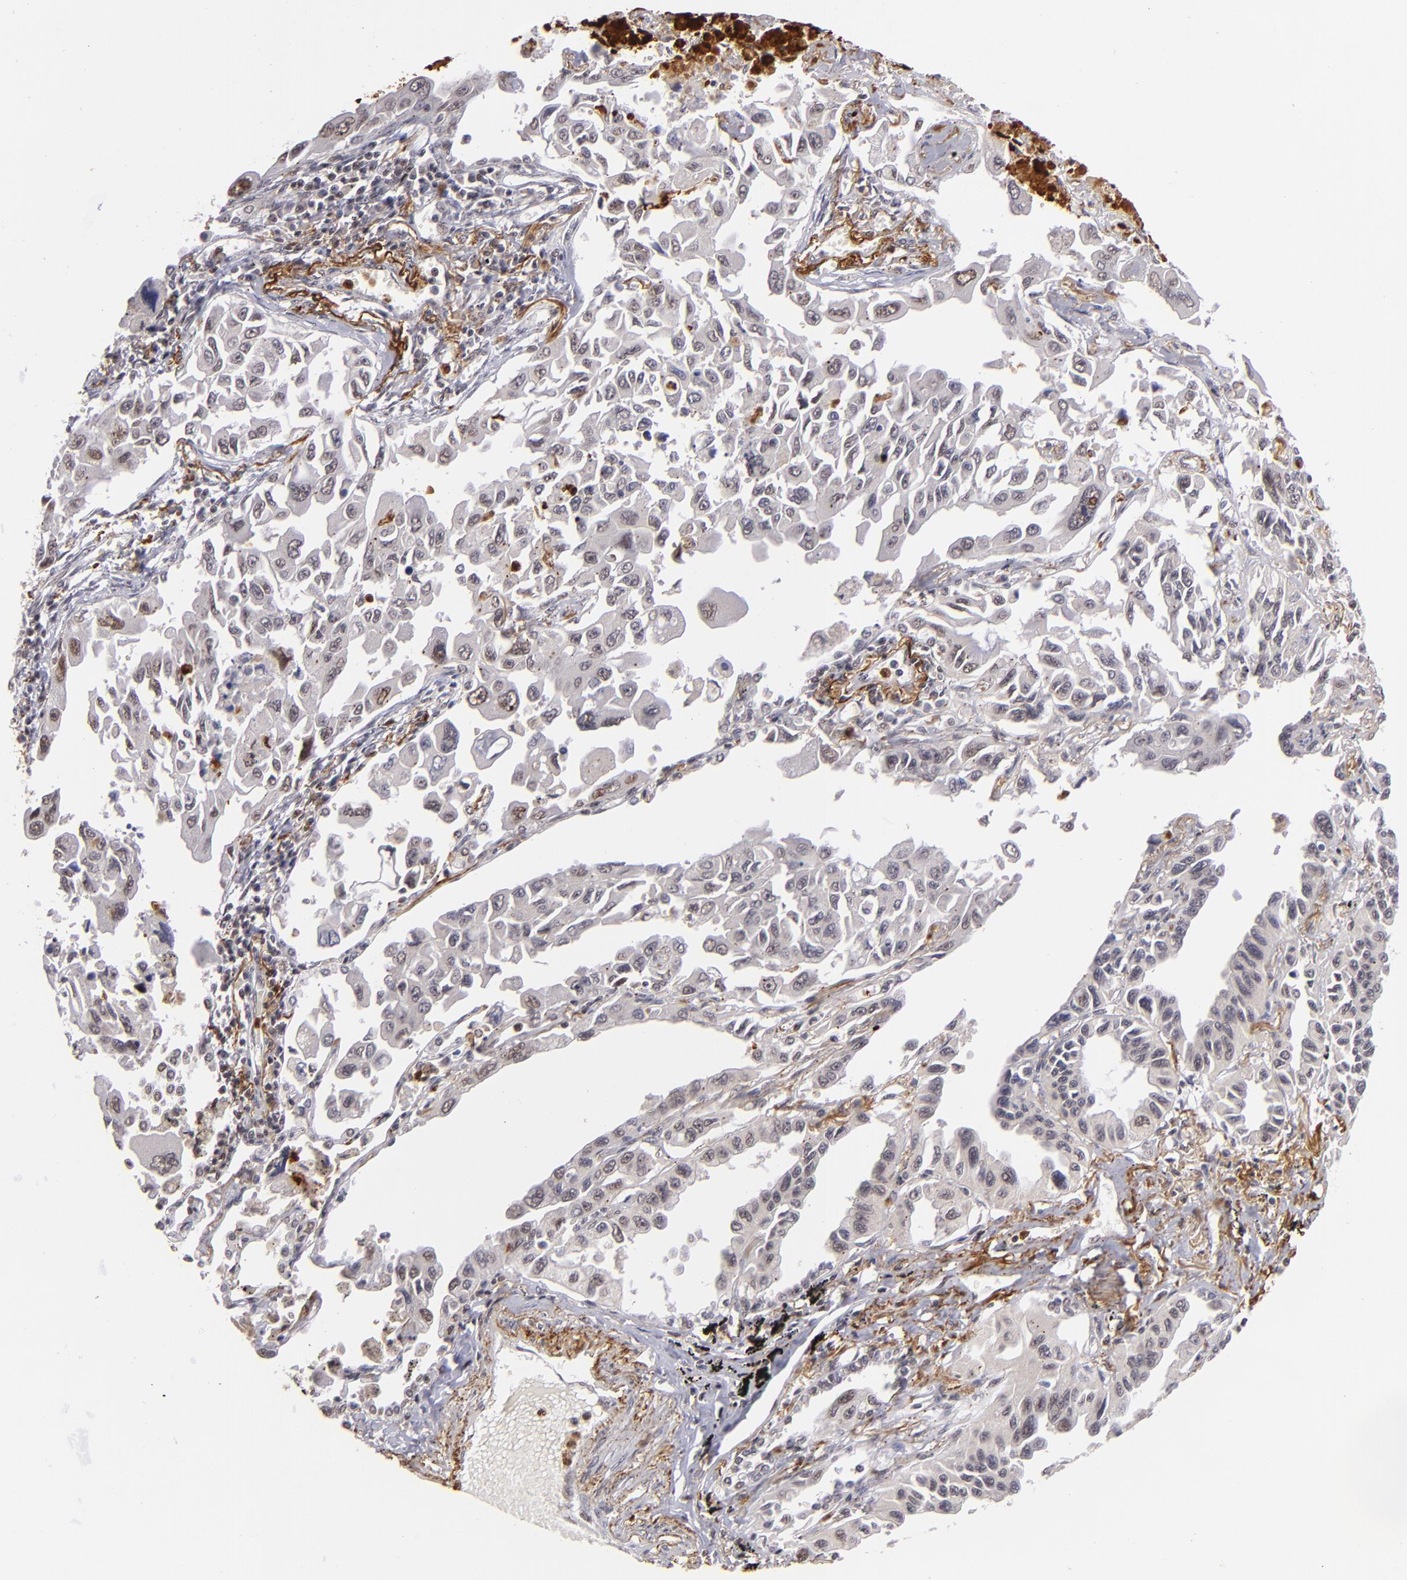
{"staining": {"intensity": "weak", "quantity": "<25%", "location": "nuclear"}, "tissue": "lung cancer", "cell_type": "Tumor cells", "image_type": "cancer", "snomed": [{"axis": "morphology", "description": "Adenocarcinoma, NOS"}, {"axis": "topography", "description": "Lung"}], "caption": "DAB immunohistochemical staining of lung cancer reveals no significant positivity in tumor cells.", "gene": "RXRG", "patient": {"sex": "male", "age": 64}}